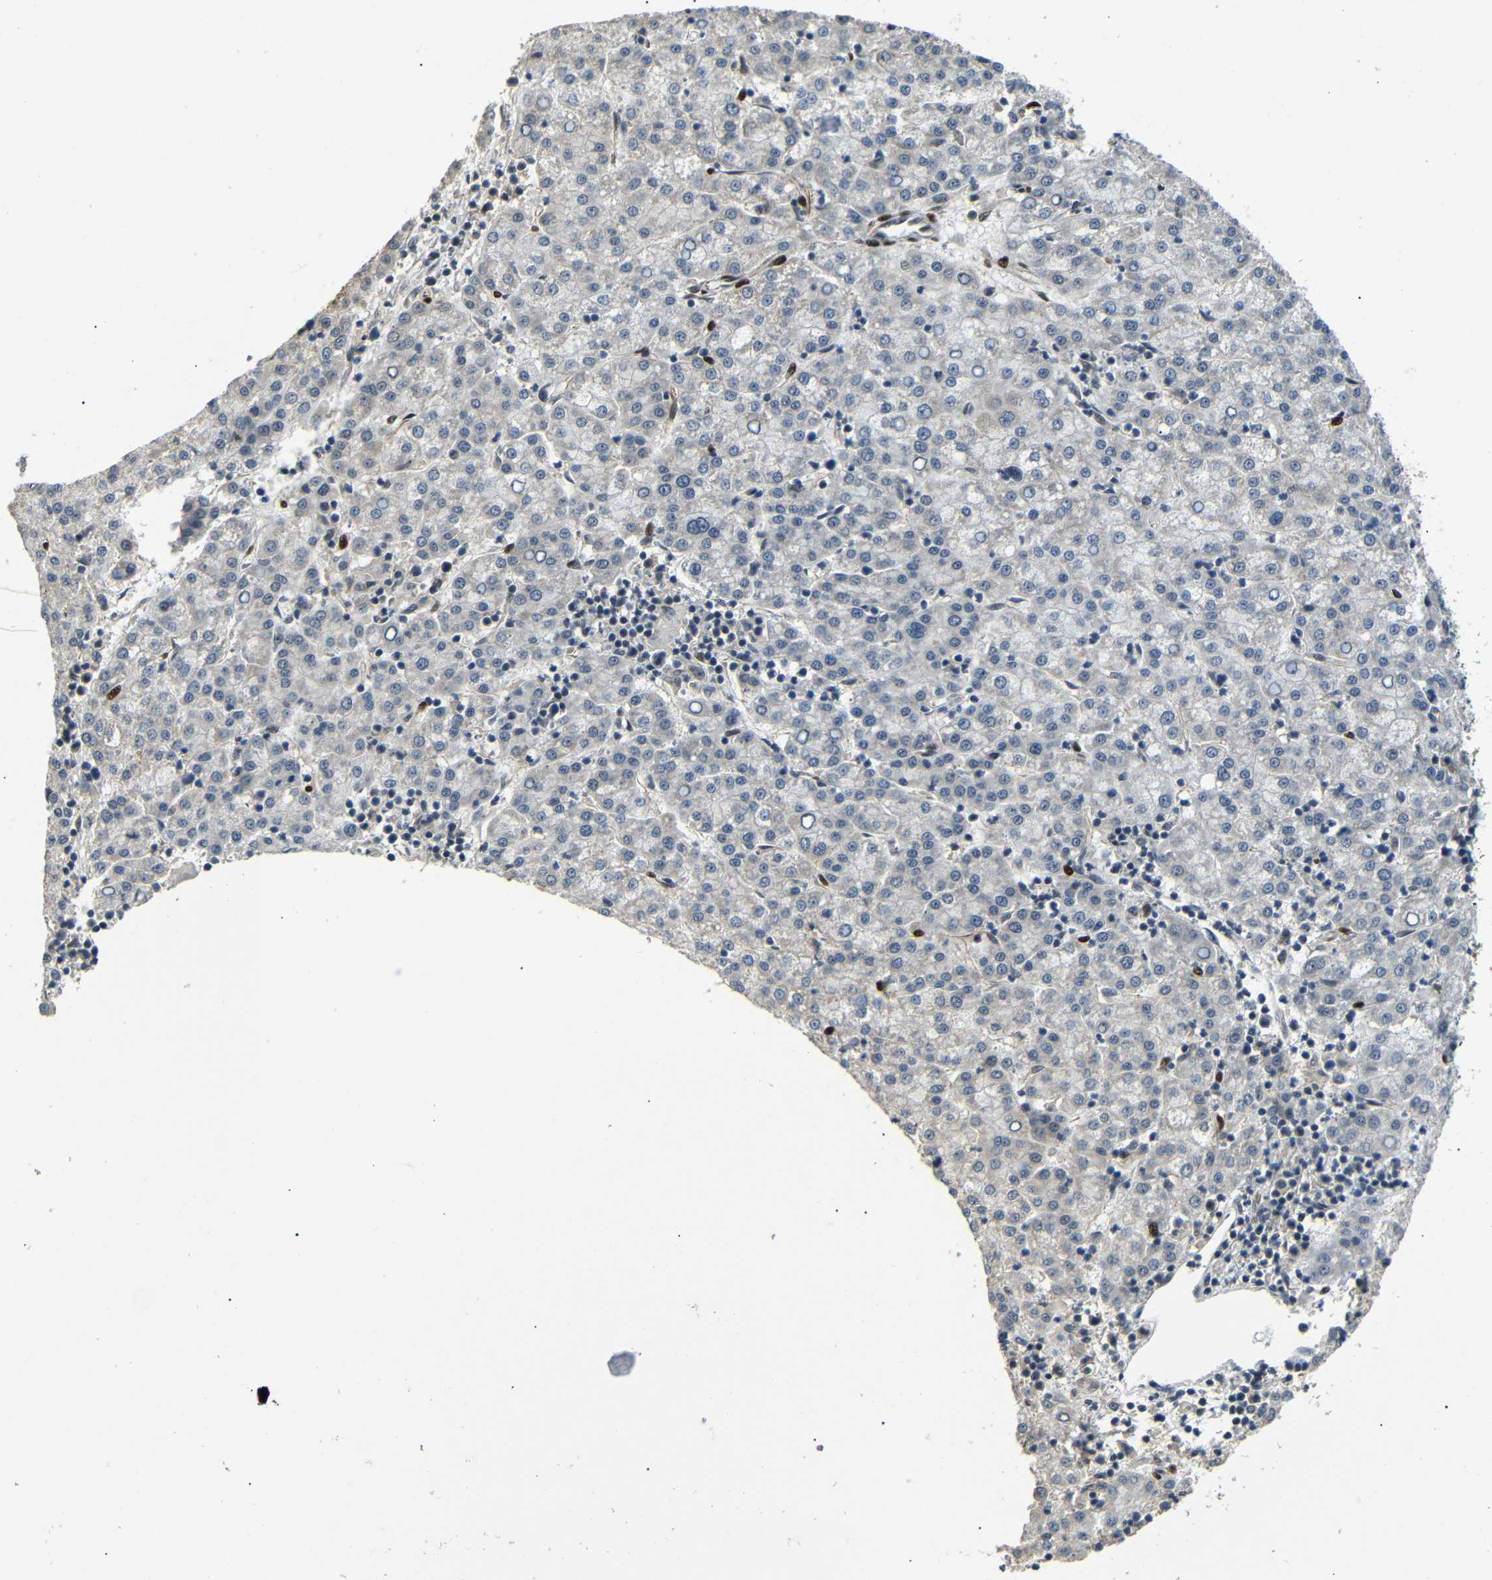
{"staining": {"intensity": "negative", "quantity": "none", "location": "none"}, "tissue": "liver cancer", "cell_type": "Tumor cells", "image_type": "cancer", "snomed": [{"axis": "morphology", "description": "Carcinoma, Hepatocellular, NOS"}, {"axis": "topography", "description": "Liver"}], "caption": "A histopathology image of human liver cancer (hepatocellular carcinoma) is negative for staining in tumor cells.", "gene": "TBX2", "patient": {"sex": "female", "age": 58}}